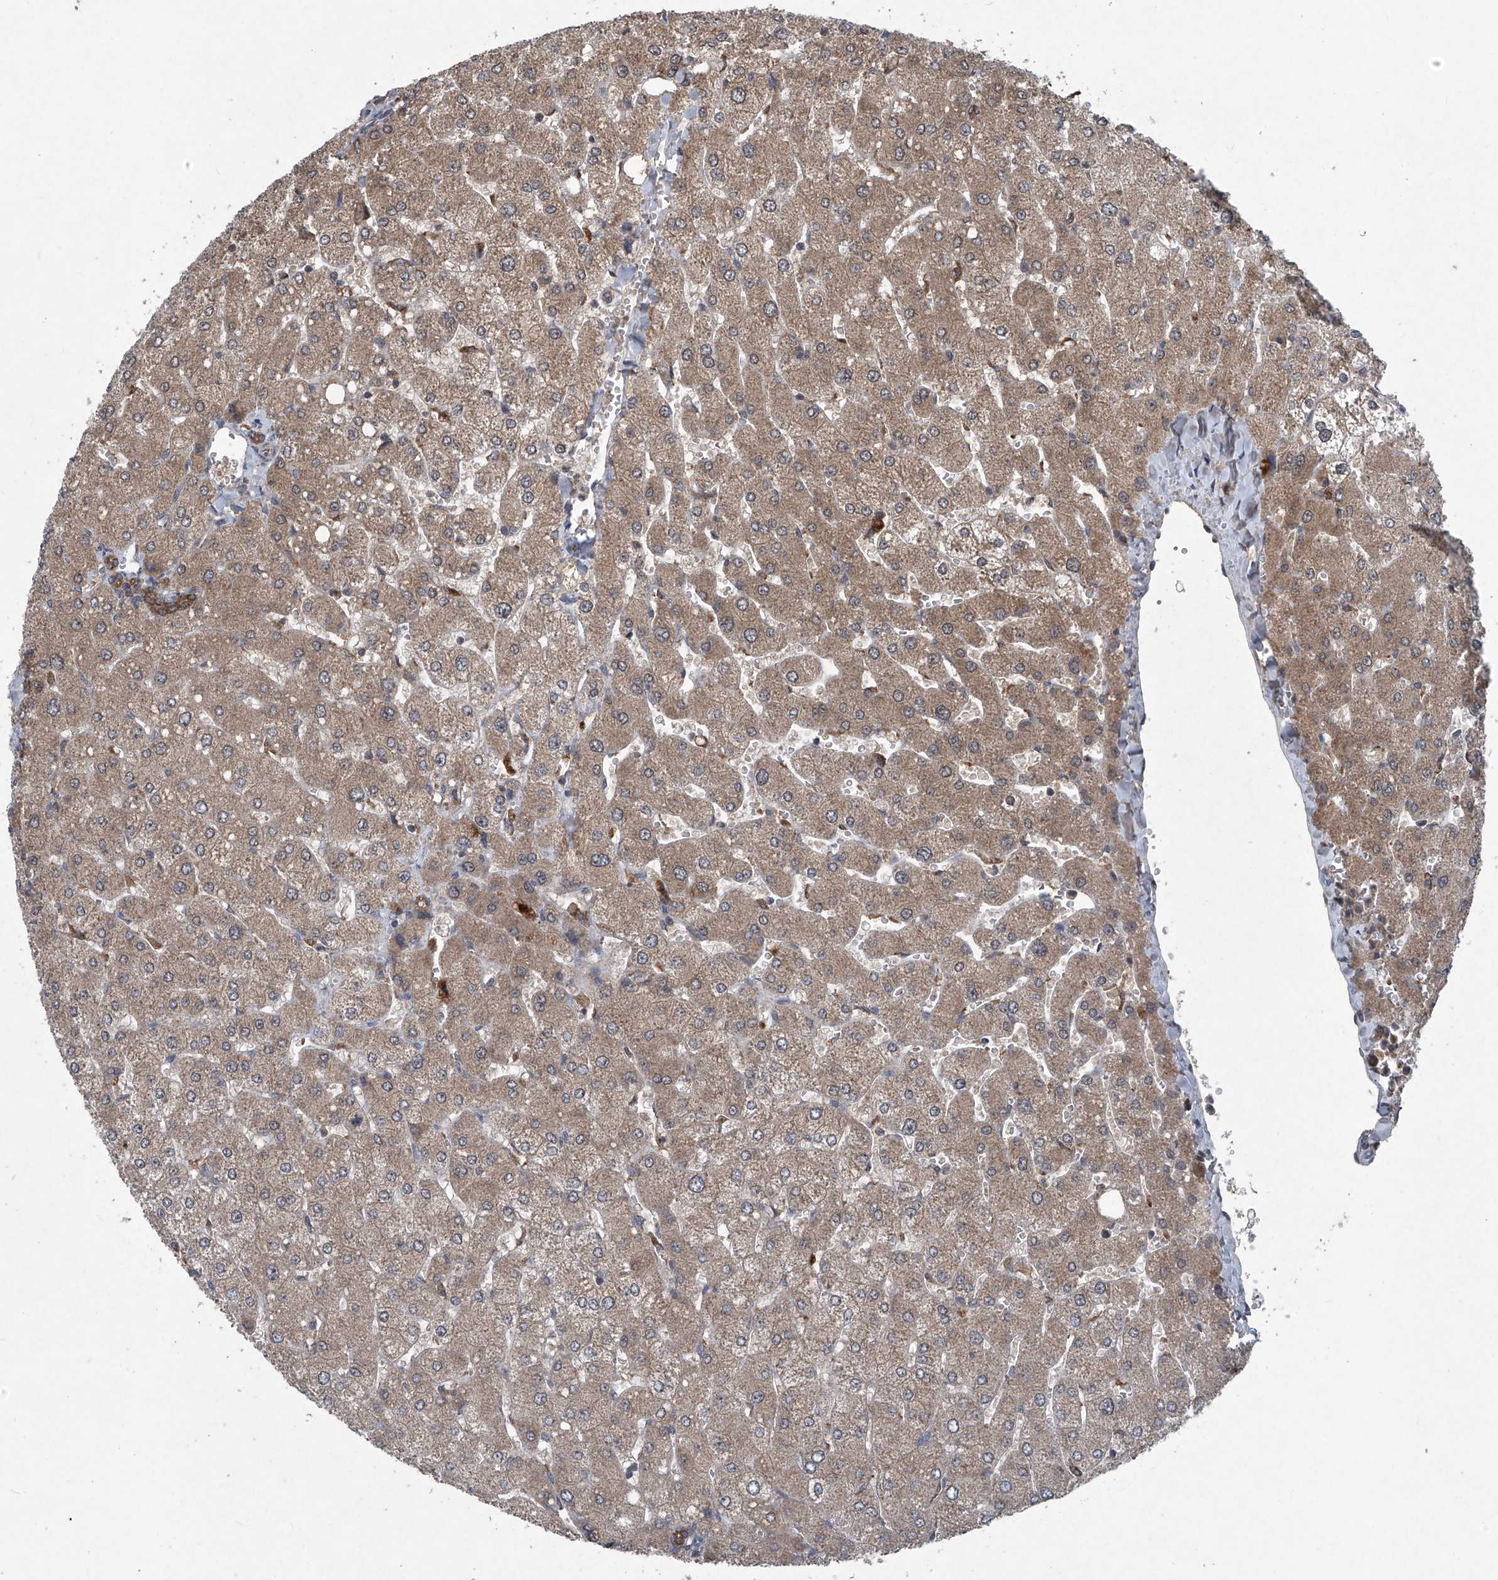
{"staining": {"intensity": "strong", "quantity": ">75%", "location": "cytoplasmic/membranous"}, "tissue": "liver", "cell_type": "Cholangiocytes", "image_type": "normal", "snomed": [{"axis": "morphology", "description": "Normal tissue, NOS"}, {"axis": "topography", "description": "Liver"}], "caption": "Cholangiocytes demonstrate high levels of strong cytoplasmic/membranous expression in about >75% of cells in normal liver. (DAB (3,3'-diaminobenzidine) IHC, brown staining for protein, blue staining for nuclei).", "gene": "SUMF2", "patient": {"sex": "male", "age": 55}}